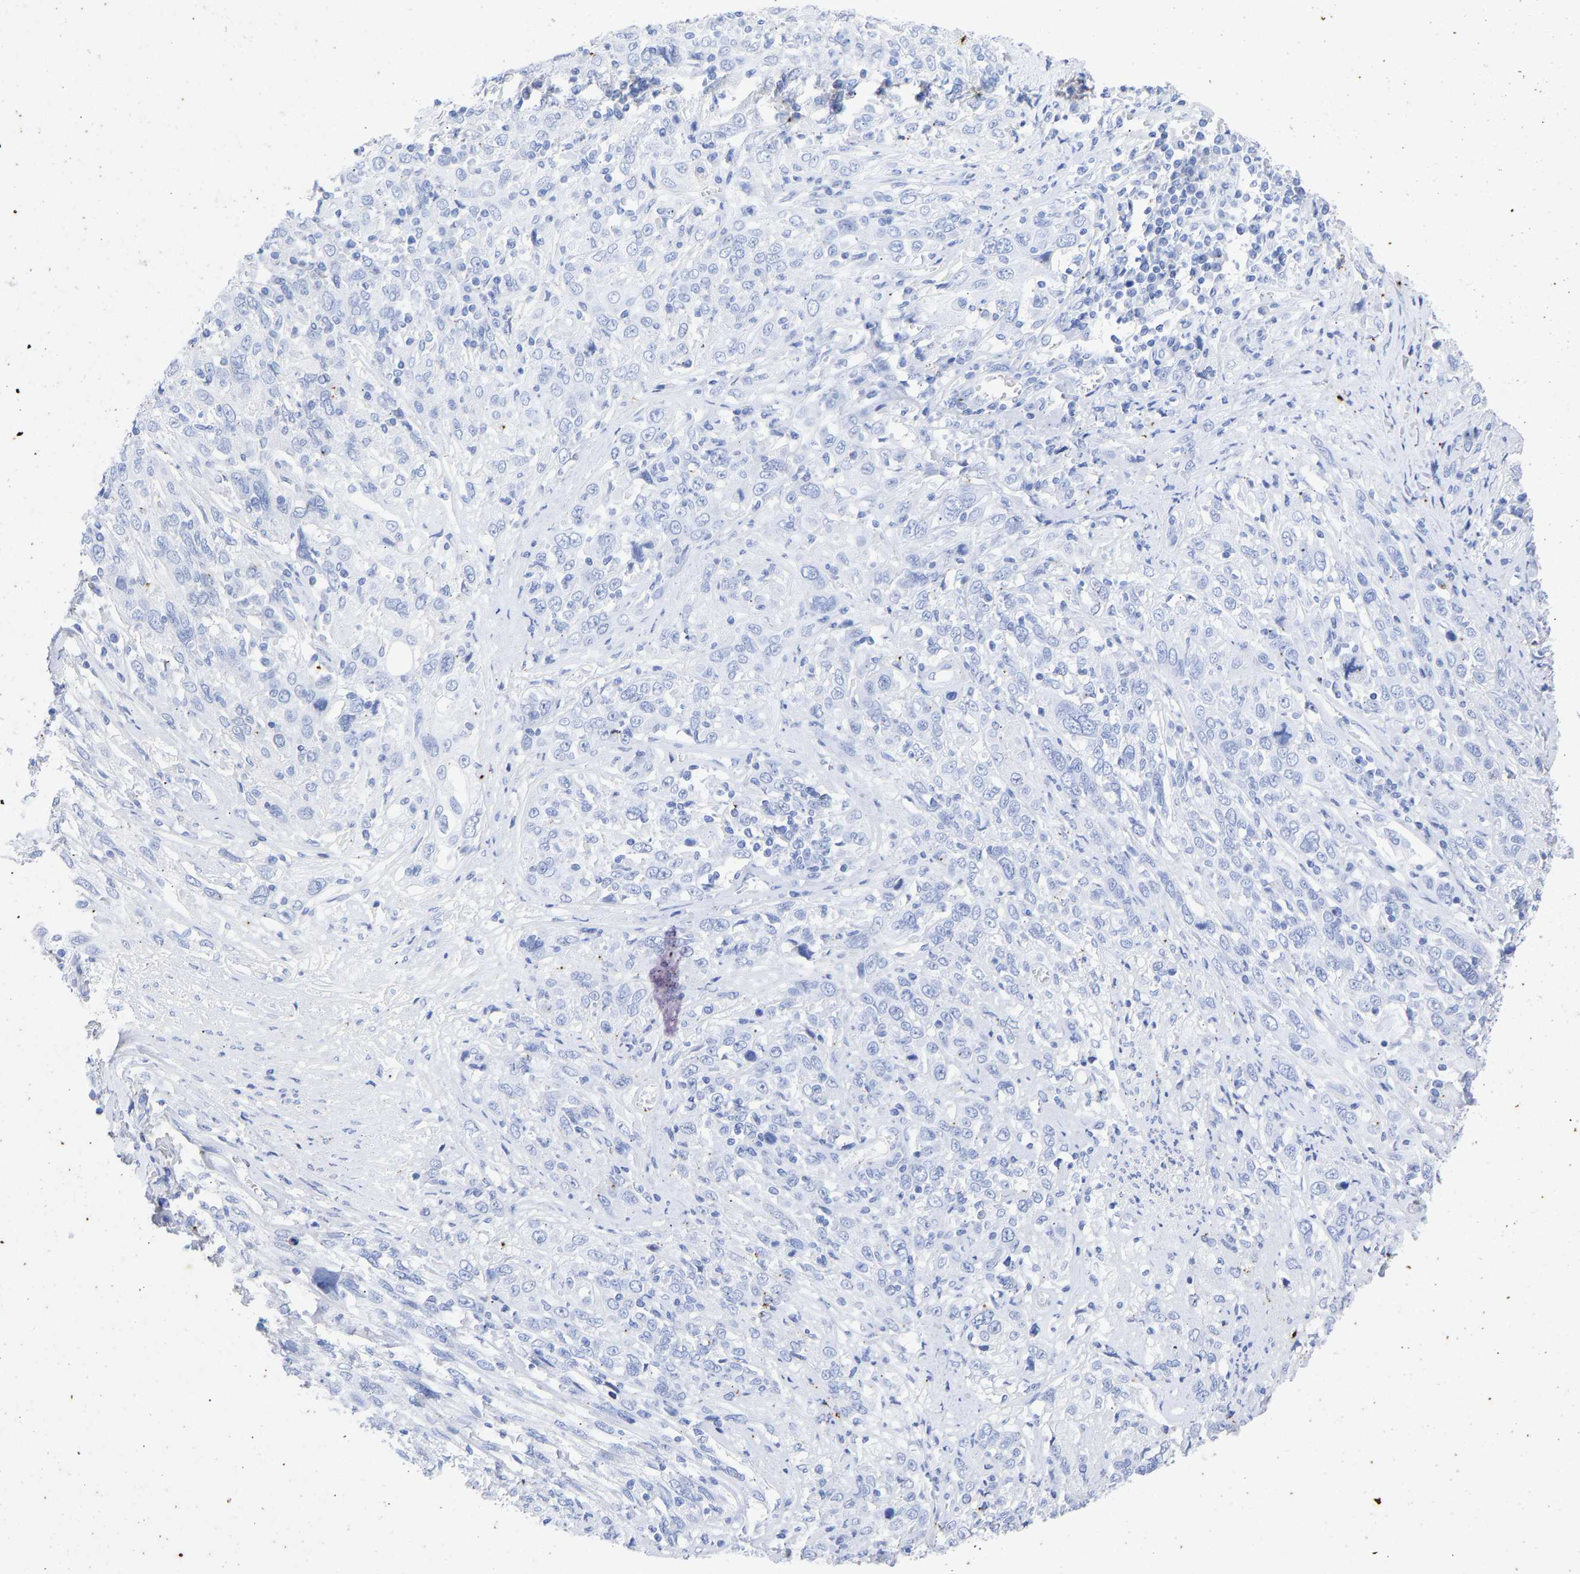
{"staining": {"intensity": "negative", "quantity": "none", "location": "none"}, "tissue": "cervical cancer", "cell_type": "Tumor cells", "image_type": "cancer", "snomed": [{"axis": "morphology", "description": "Squamous cell carcinoma, NOS"}, {"axis": "topography", "description": "Cervix"}], "caption": "The immunohistochemistry (IHC) histopathology image has no significant positivity in tumor cells of cervical cancer tissue.", "gene": "KRT1", "patient": {"sex": "female", "age": 46}}